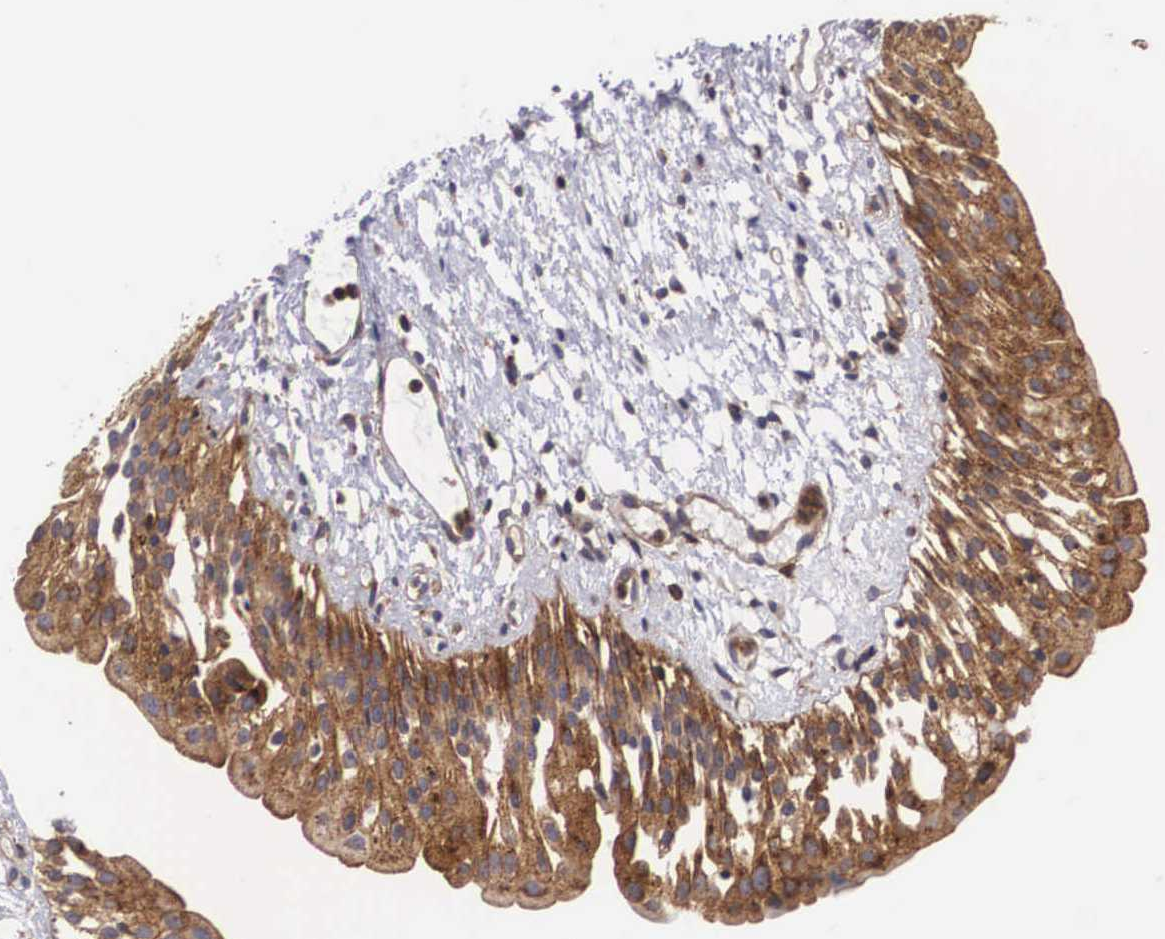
{"staining": {"intensity": "strong", "quantity": ">75%", "location": "cytoplasmic/membranous"}, "tissue": "urinary bladder", "cell_type": "Urothelial cells", "image_type": "normal", "snomed": [{"axis": "morphology", "description": "Normal tissue, NOS"}, {"axis": "topography", "description": "Urinary bladder"}], "caption": "Strong cytoplasmic/membranous positivity for a protein is appreciated in about >75% of urothelial cells of benign urinary bladder using IHC.", "gene": "GRIPAP1", "patient": {"sex": "male", "age": 48}}